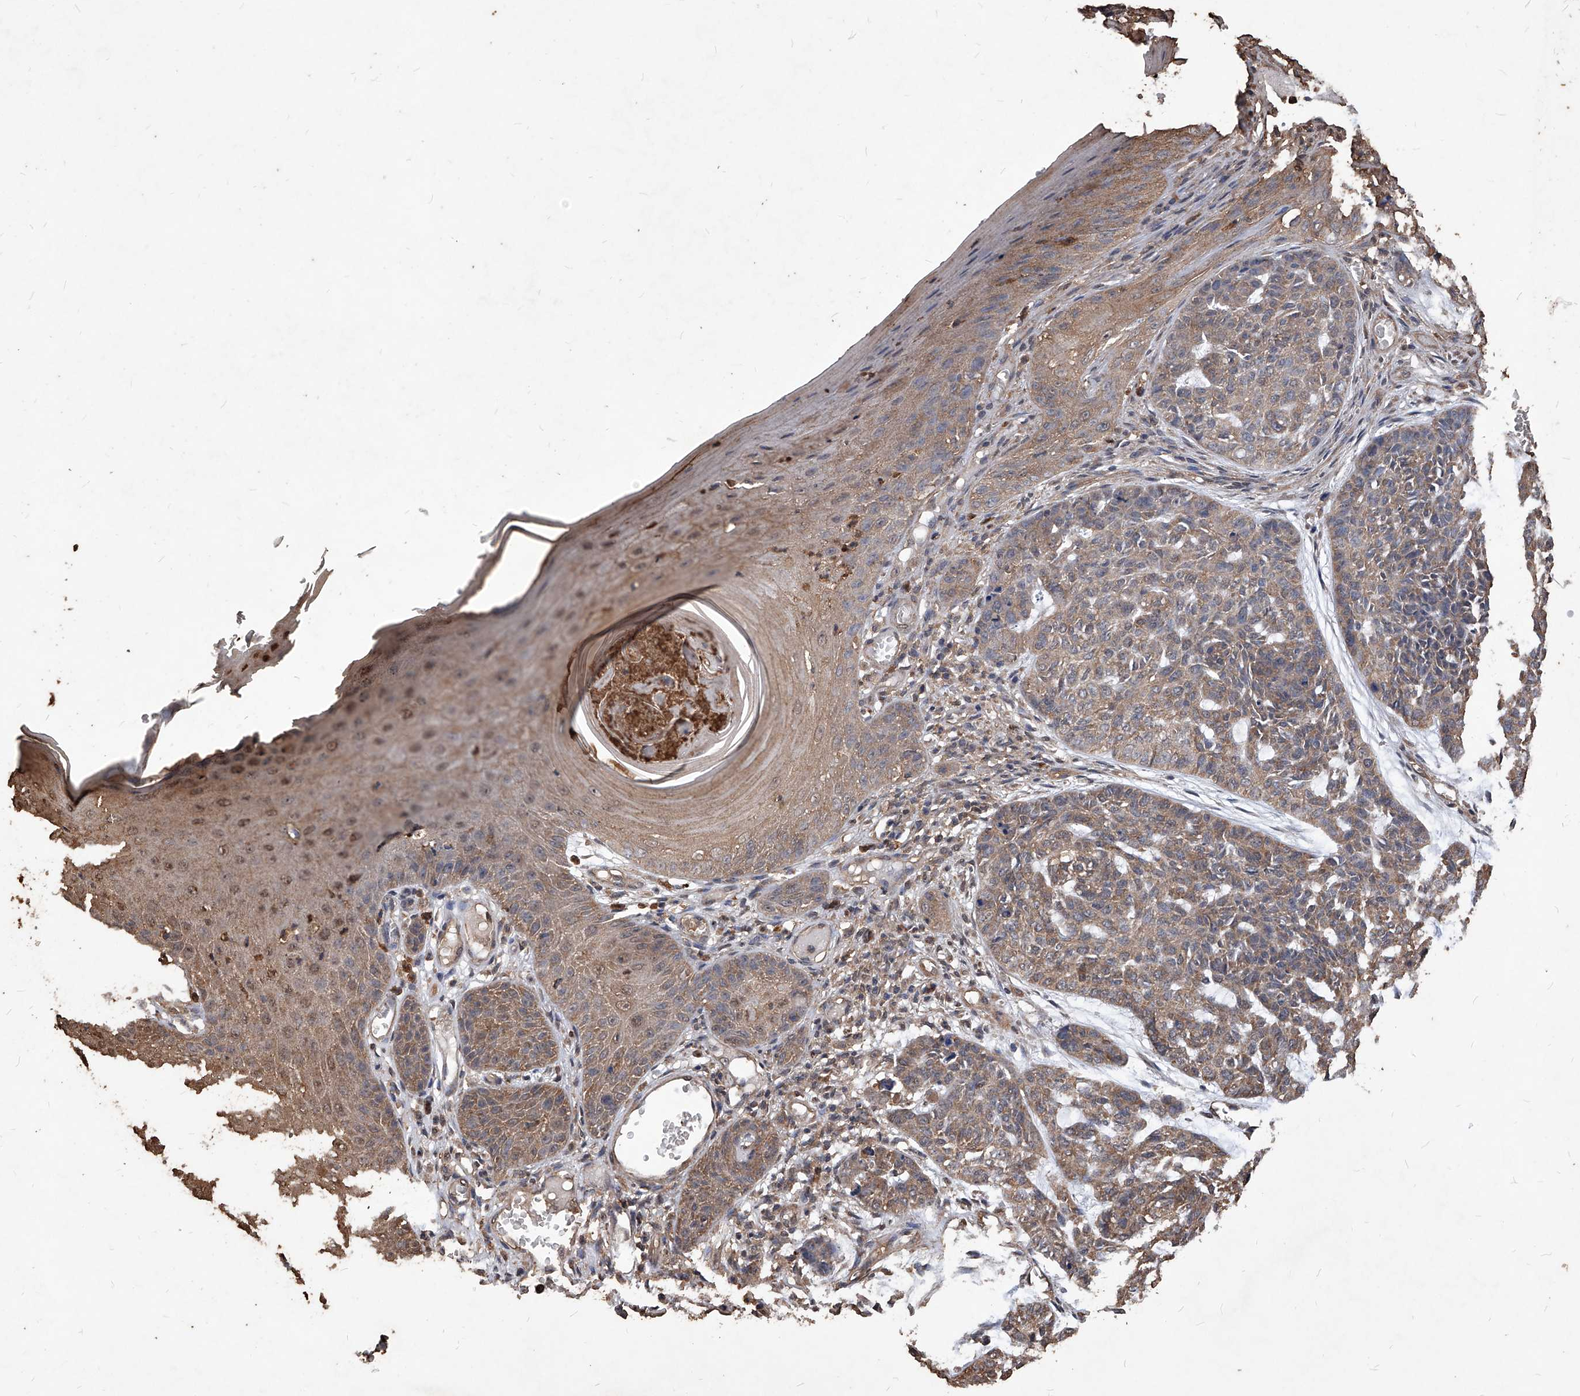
{"staining": {"intensity": "weak", "quantity": ">75%", "location": "cytoplasmic/membranous"}, "tissue": "skin cancer", "cell_type": "Tumor cells", "image_type": "cancer", "snomed": [{"axis": "morphology", "description": "Basal cell carcinoma"}, {"axis": "topography", "description": "Skin"}], "caption": "A photomicrograph showing weak cytoplasmic/membranous staining in about >75% of tumor cells in skin cancer, as visualized by brown immunohistochemical staining.", "gene": "UCP2", "patient": {"sex": "female", "age": 64}}